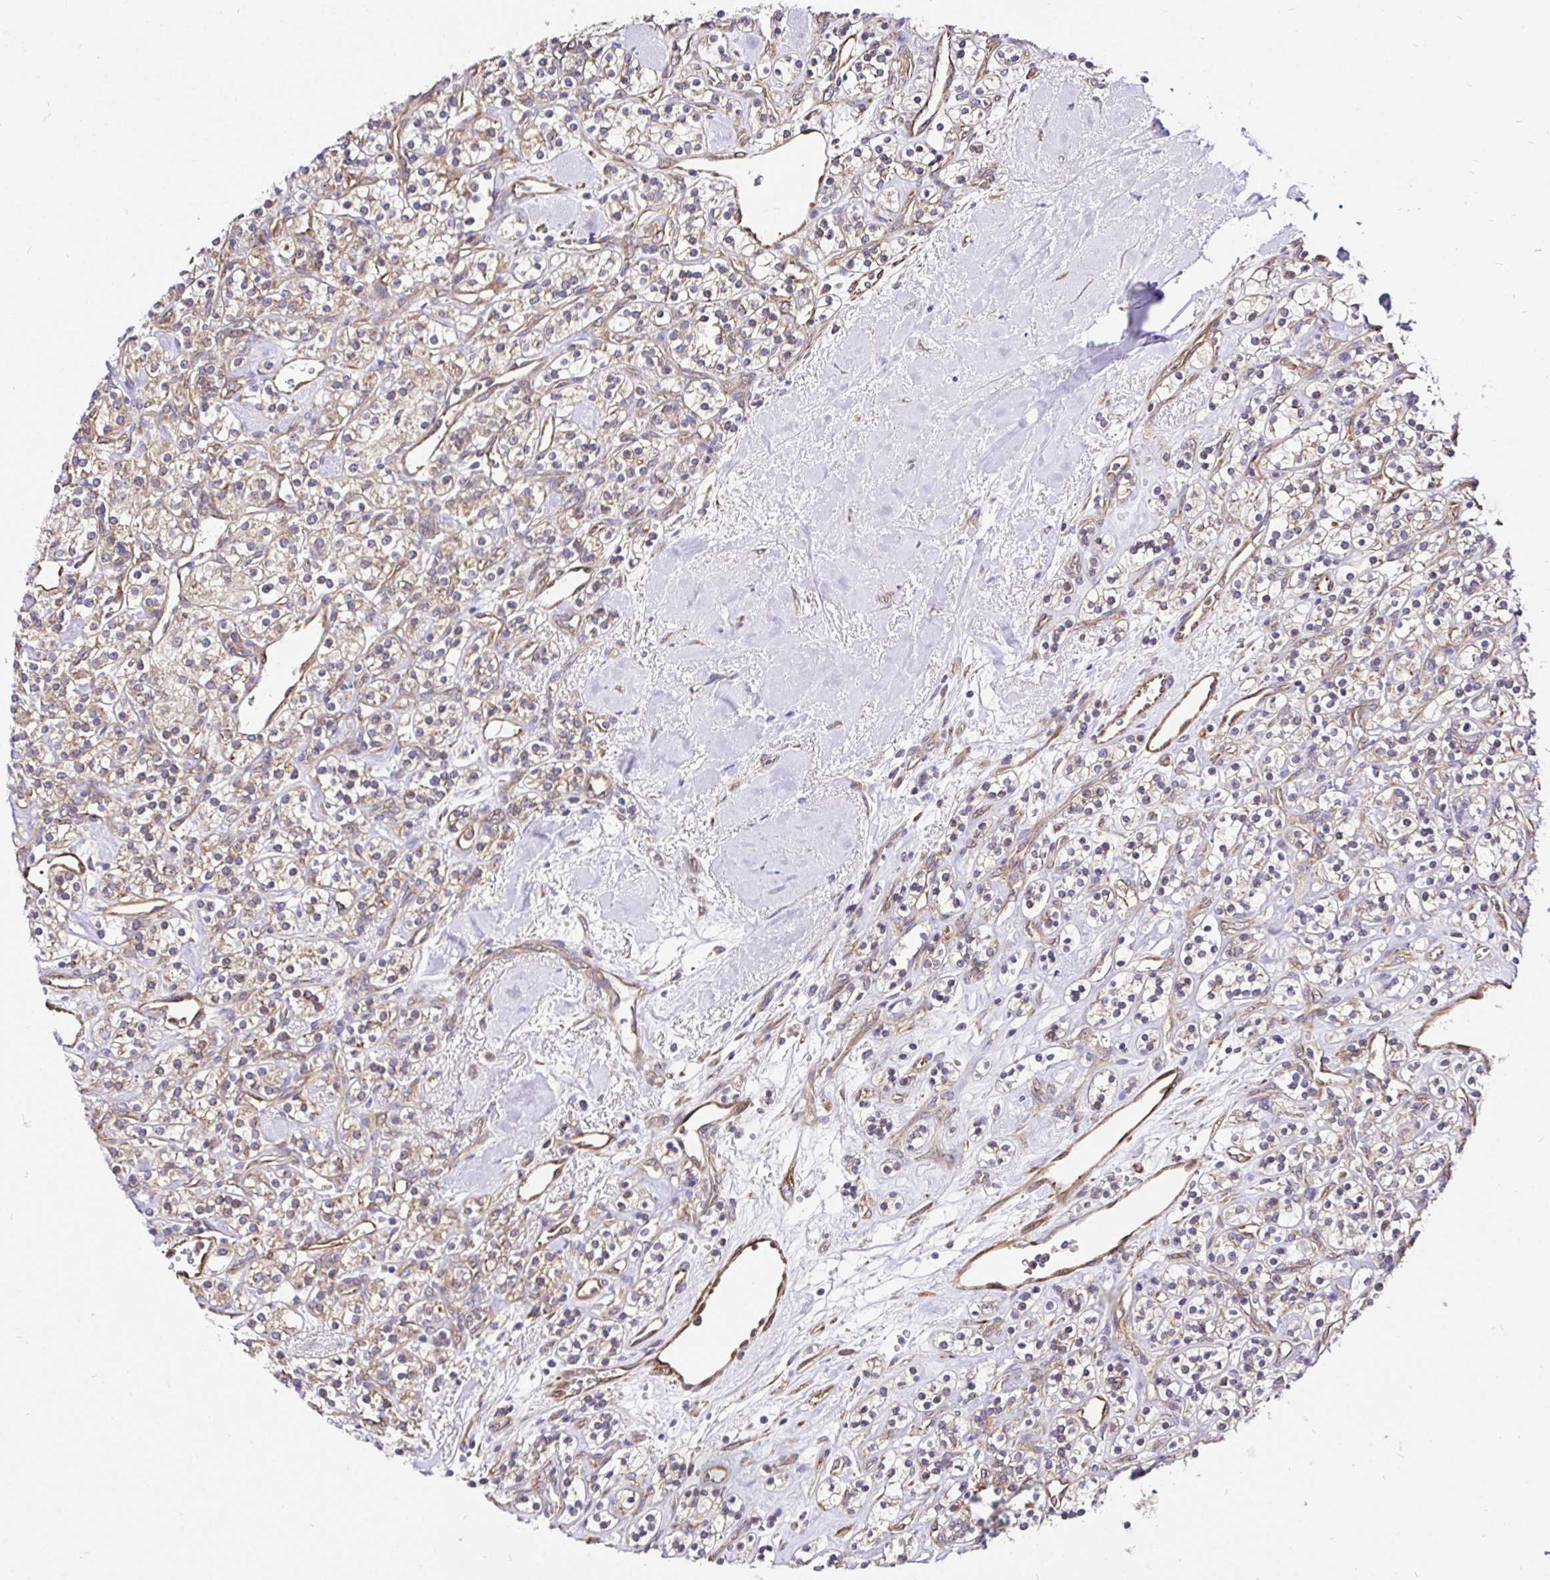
{"staining": {"intensity": "weak", "quantity": "25%-75%", "location": "cytoplasmic/membranous"}, "tissue": "renal cancer", "cell_type": "Tumor cells", "image_type": "cancer", "snomed": [{"axis": "morphology", "description": "Adenocarcinoma, NOS"}, {"axis": "topography", "description": "Kidney"}], "caption": "Renal cancer (adenocarcinoma) stained with a brown dye exhibits weak cytoplasmic/membranous positive staining in about 25%-75% of tumor cells.", "gene": "CCDC122", "patient": {"sex": "male", "age": 77}}